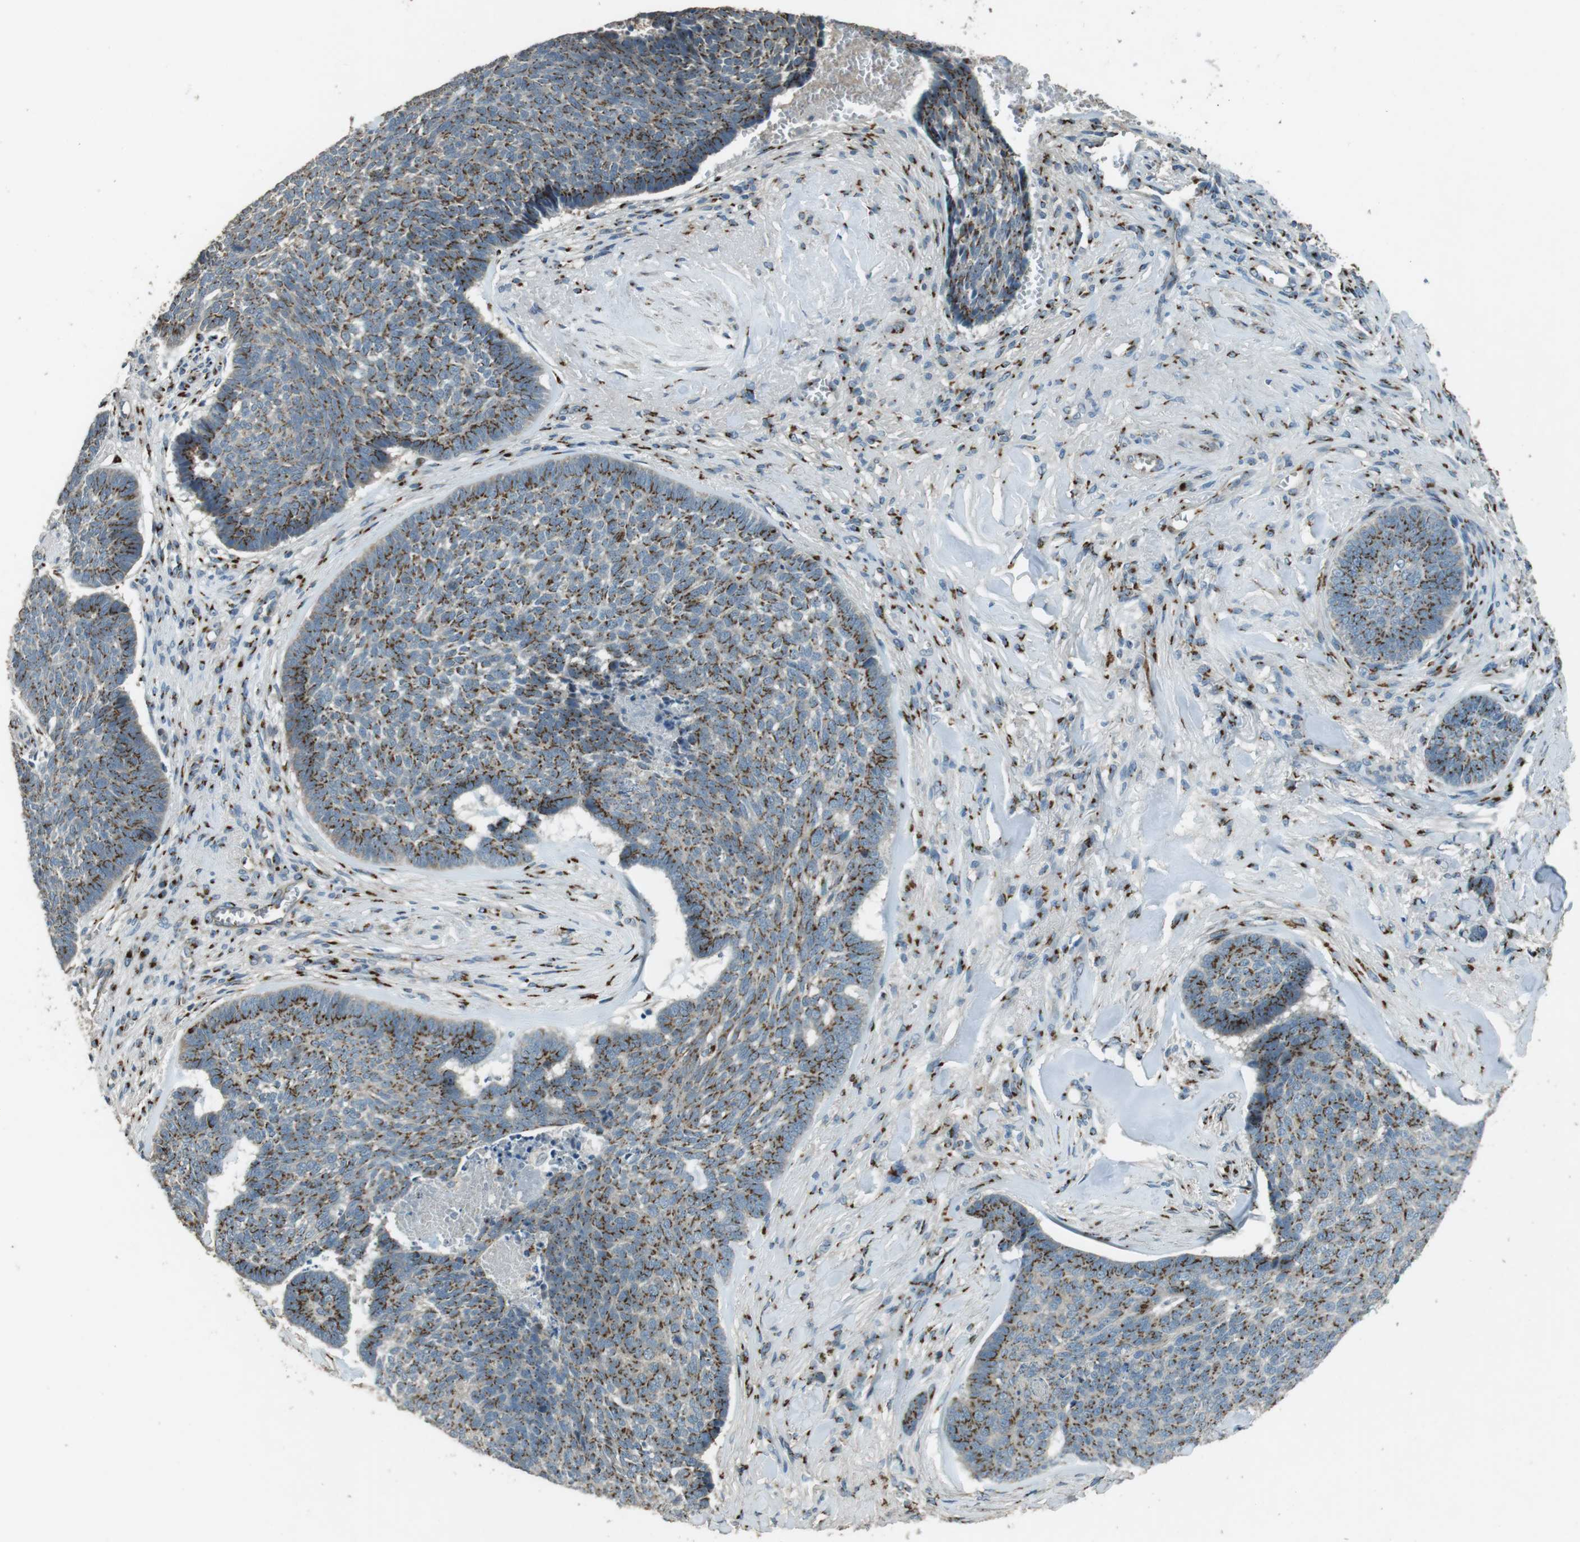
{"staining": {"intensity": "moderate", "quantity": ">75%", "location": "cytoplasmic/membranous"}, "tissue": "skin cancer", "cell_type": "Tumor cells", "image_type": "cancer", "snomed": [{"axis": "morphology", "description": "Basal cell carcinoma"}, {"axis": "topography", "description": "Skin"}], "caption": "Basal cell carcinoma (skin) stained for a protein exhibits moderate cytoplasmic/membranous positivity in tumor cells.", "gene": "TMEM115", "patient": {"sex": "male", "age": 84}}